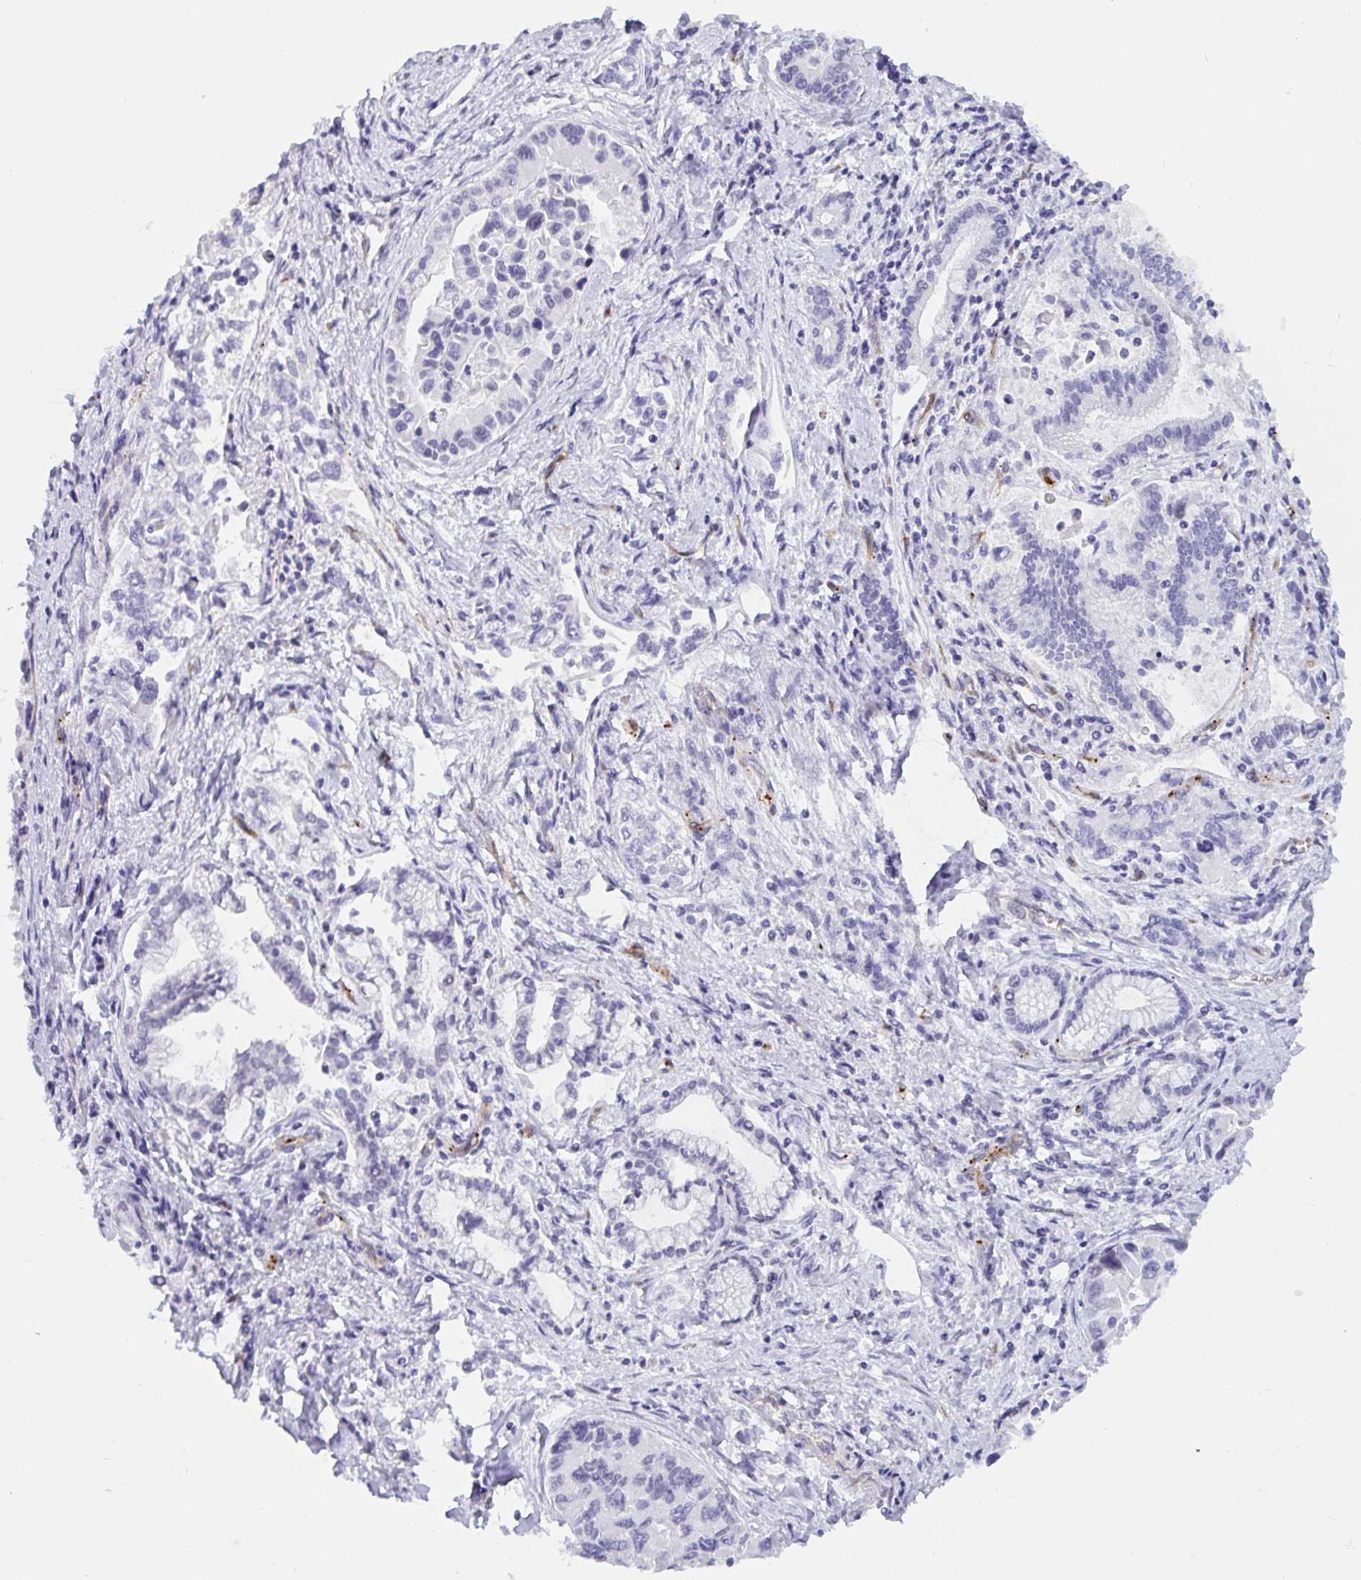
{"staining": {"intensity": "negative", "quantity": "none", "location": "none"}, "tissue": "liver cancer", "cell_type": "Tumor cells", "image_type": "cancer", "snomed": [{"axis": "morphology", "description": "Cholangiocarcinoma"}, {"axis": "topography", "description": "Liver"}], "caption": "A photomicrograph of human liver cholangiocarcinoma is negative for staining in tumor cells.", "gene": "EML1", "patient": {"sex": "male", "age": 66}}